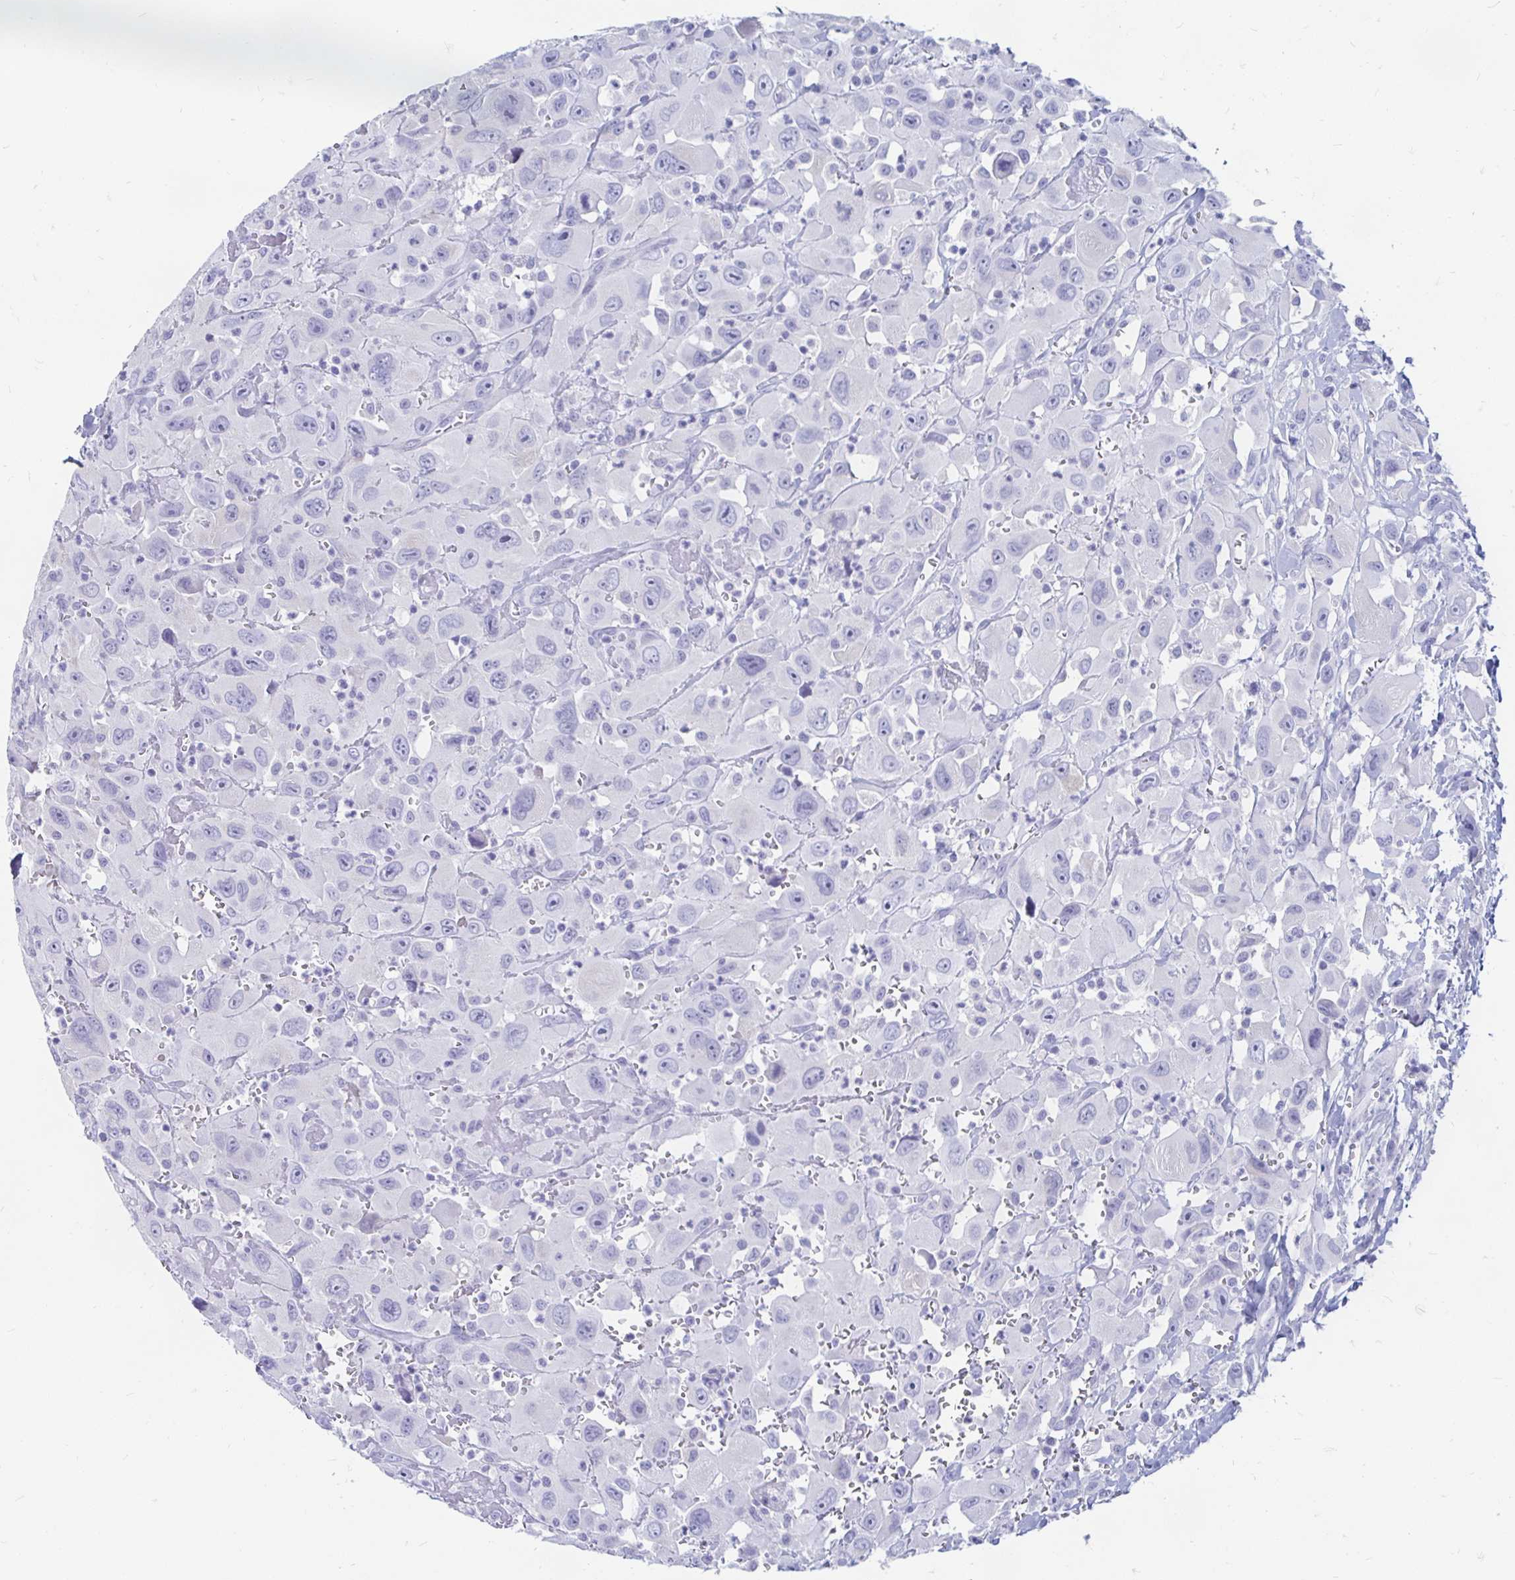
{"staining": {"intensity": "negative", "quantity": "none", "location": "none"}, "tissue": "head and neck cancer", "cell_type": "Tumor cells", "image_type": "cancer", "snomed": [{"axis": "morphology", "description": "Squamous cell carcinoma, NOS"}, {"axis": "morphology", "description": "Squamous cell carcinoma, metastatic, NOS"}, {"axis": "topography", "description": "Oral tissue"}, {"axis": "topography", "description": "Head-Neck"}], "caption": "Tumor cells show no significant staining in head and neck metastatic squamous cell carcinoma.", "gene": "PEG10", "patient": {"sex": "female", "age": 85}}